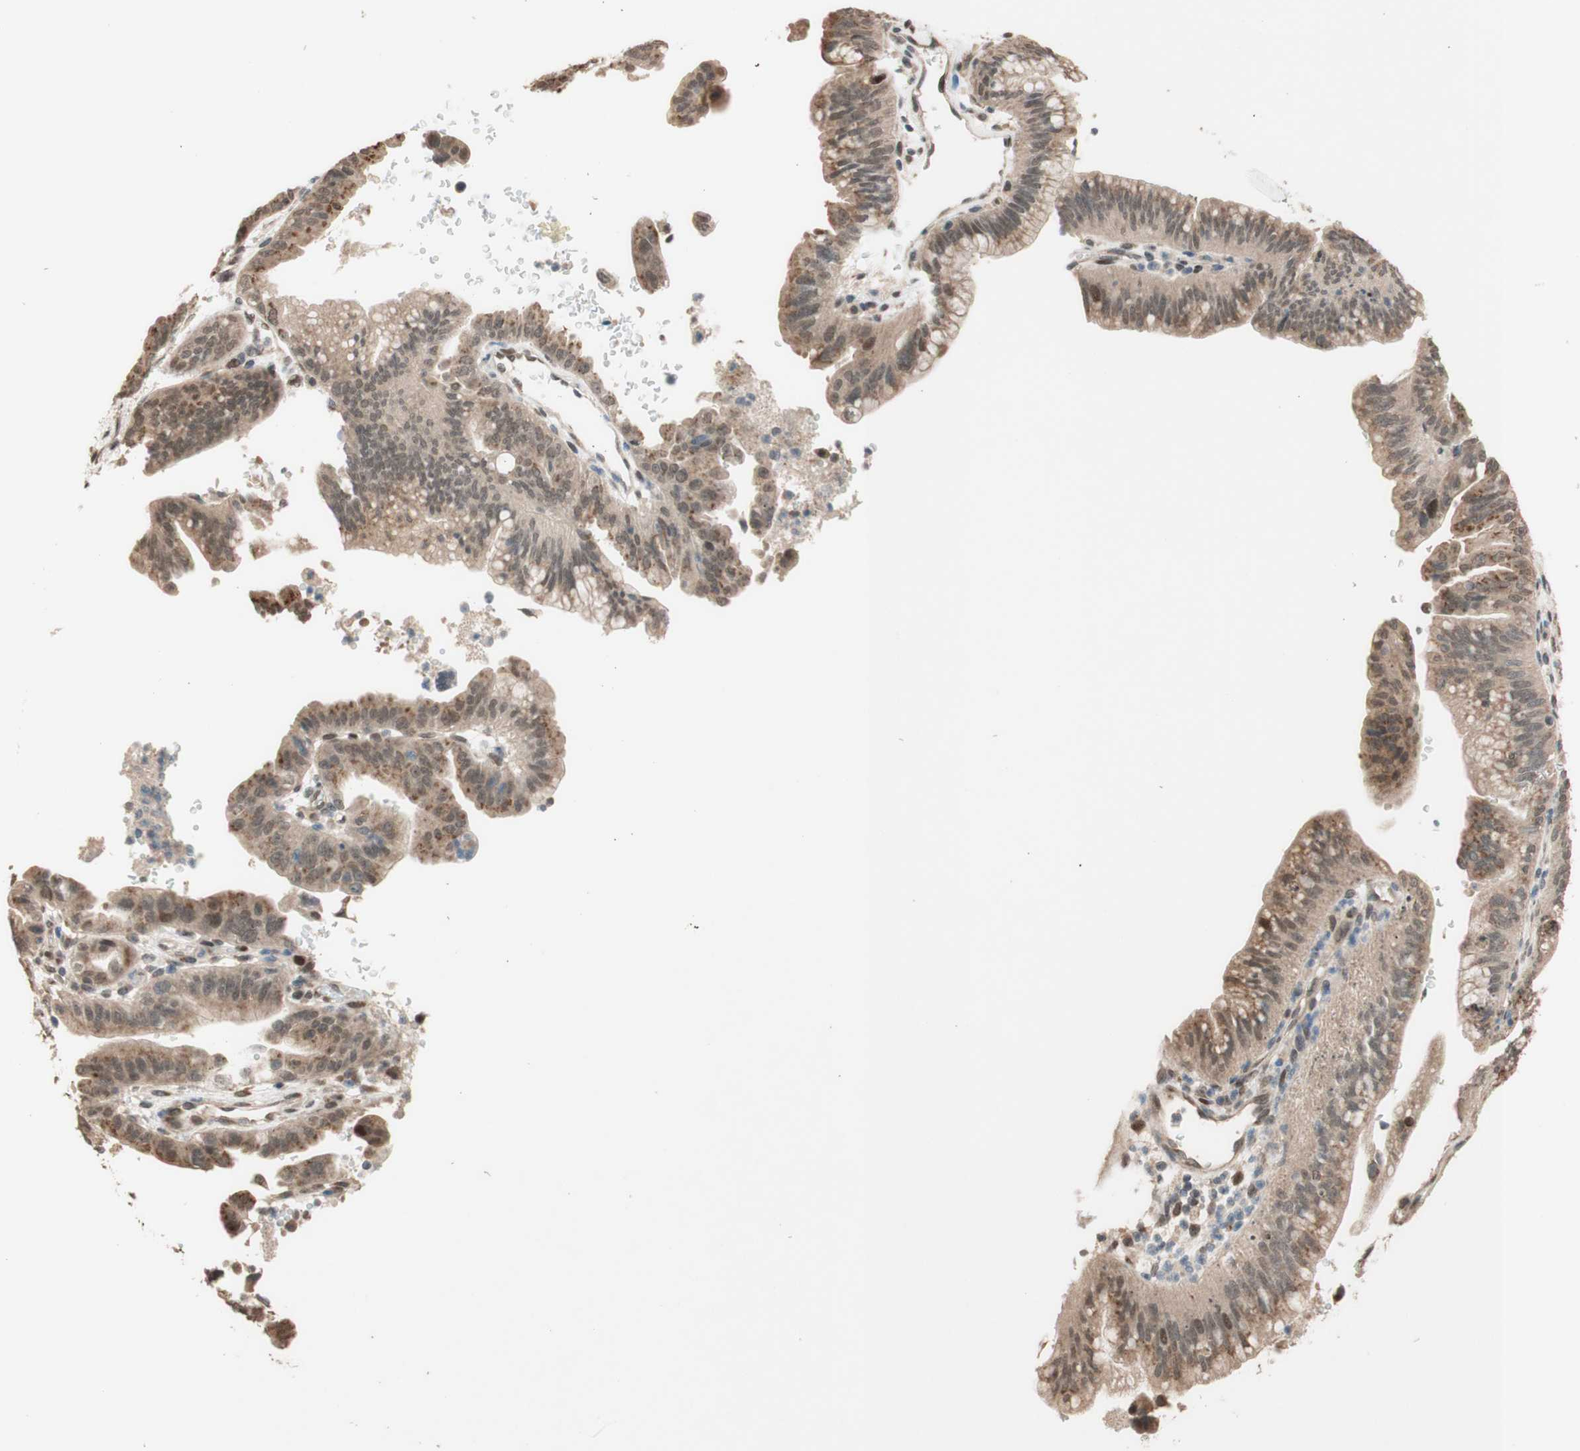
{"staining": {"intensity": "moderate", "quantity": ">75%", "location": "cytoplasmic/membranous"}, "tissue": "pancreatic cancer", "cell_type": "Tumor cells", "image_type": "cancer", "snomed": [{"axis": "morphology", "description": "Adenocarcinoma, NOS"}, {"axis": "topography", "description": "Pancreas"}], "caption": "About >75% of tumor cells in adenocarcinoma (pancreatic) display moderate cytoplasmic/membranous protein staining as visualized by brown immunohistochemical staining.", "gene": "CCNC", "patient": {"sex": "male", "age": 70}}